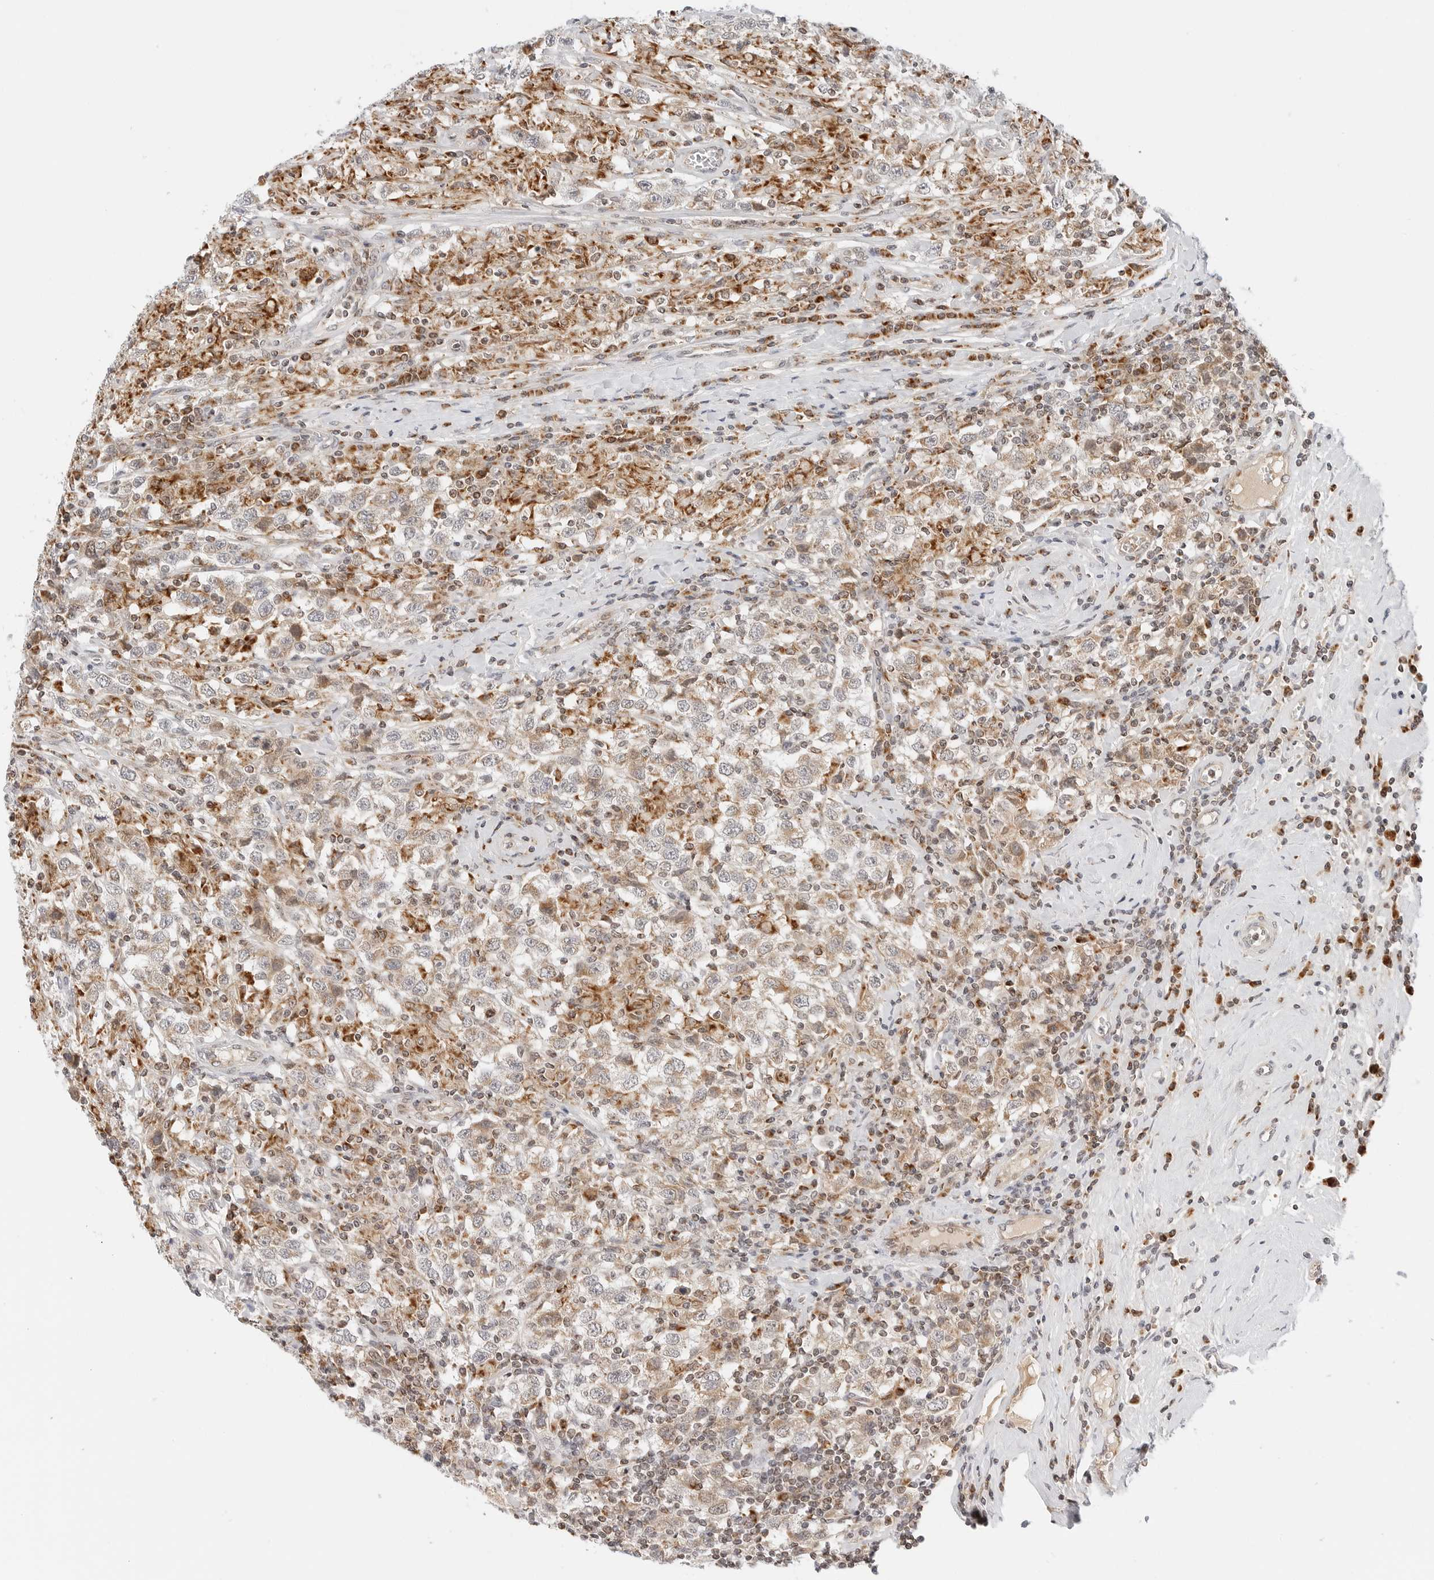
{"staining": {"intensity": "weak", "quantity": ">75%", "location": "cytoplasmic/membranous"}, "tissue": "testis cancer", "cell_type": "Tumor cells", "image_type": "cancer", "snomed": [{"axis": "morphology", "description": "Seminoma, NOS"}, {"axis": "topography", "description": "Testis"}], "caption": "Protein staining of testis cancer (seminoma) tissue demonstrates weak cytoplasmic/membranous staining in approximately >75% of tumor cells. The protein of interest is stained brown, and the nuclei are stained in blue (DAB (3,3'-diaminobenzidine) IHC with brightfield microscopy, high magnification).", "gene": "DYRK4", "patient": {"sex": "male", "age": 41}}